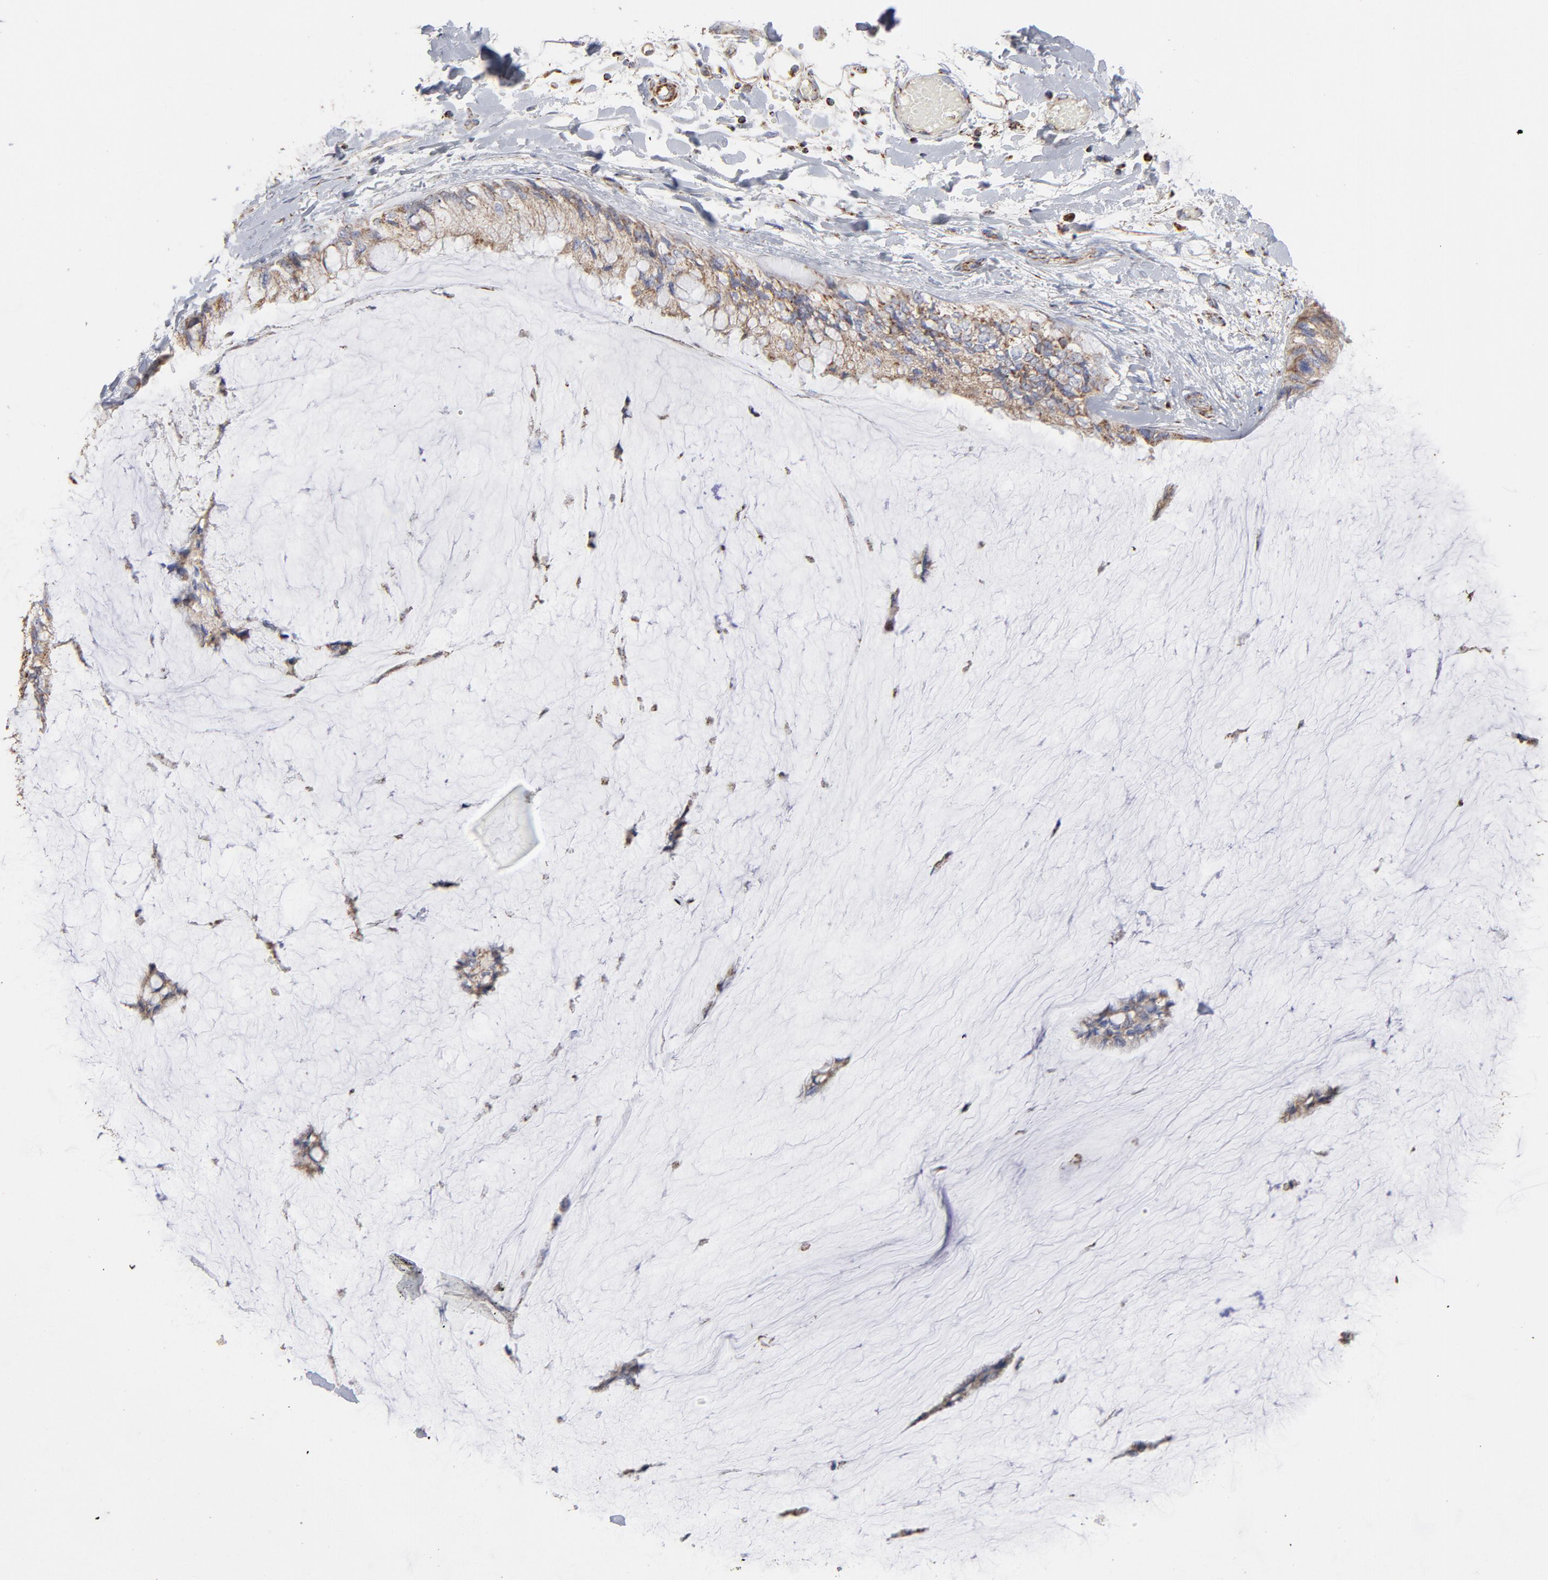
{"staining": {"intensity": "moderate", "quantity": ">75%", "location": "cytoplasmic/membranous"}, "tissue": "ovarian cancer", "cell_type": "Tumor cells", "image_type": "cancer", "snomed": [{"axis": "morphology", "description": "Cystadenocarcinoma, mucinous, NOS"}, {"axis": "topography", "description": "Ovary"}], "caption": "Immunohistochemistry (IHC) histopathology image of neoplastic tissue: ovarian mucinous cystadenocarcinoma stained using immunohistochemistry demonstrates medium levels of moderate protein expression localized specifically in the cytoplasmic/membranous of tumor cells, appearing as a cytoplasmic/membranous brown color.", "gene": "ASB3", "patient": {"sex": "female", "age": 39}}